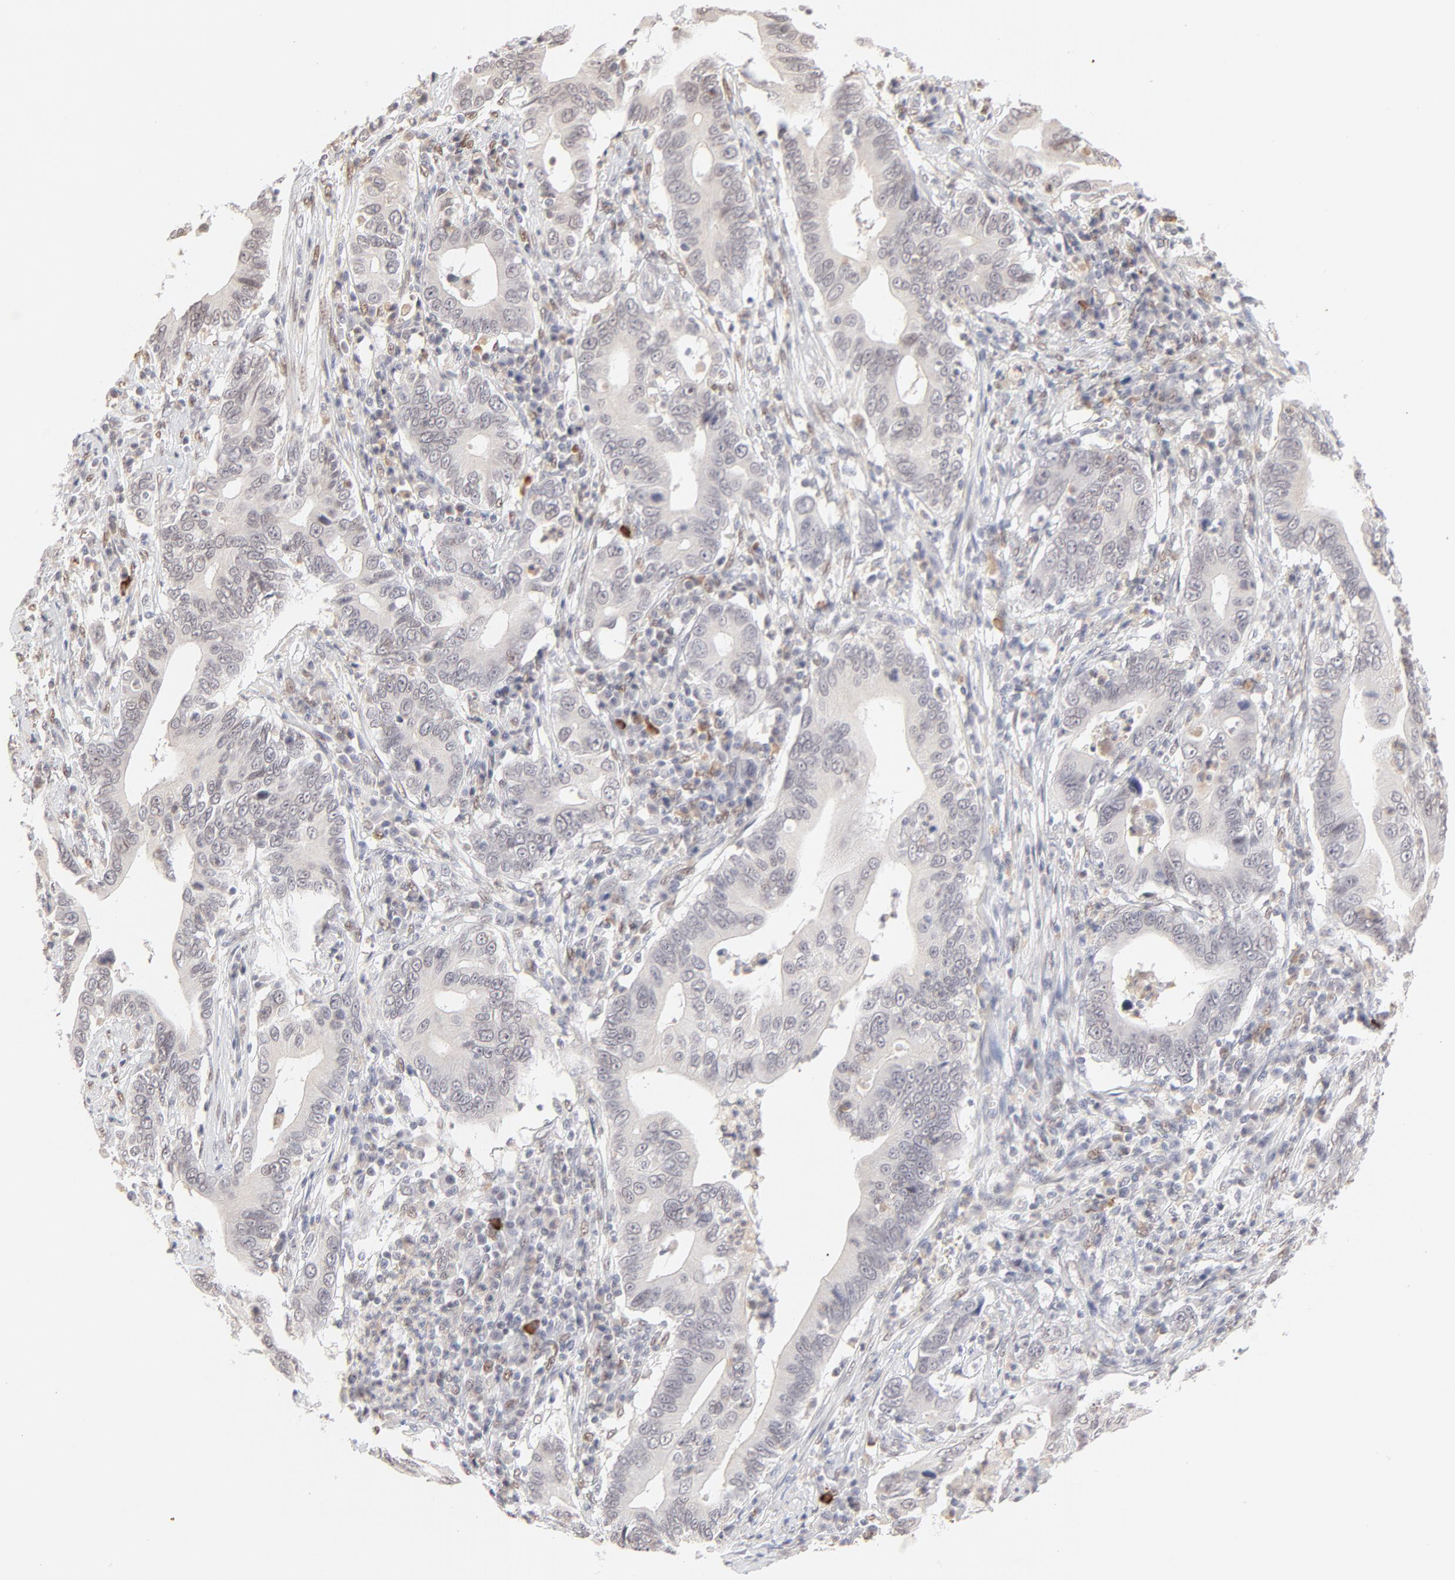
{"staining": {"intensity": "negative", "quantity": "none", "location": "none"}, "tissue": "stomach cancer", "cell_type": "Tumor cells", "image_type": "cancer", "snomed": [{"axis": "morphology", "description": "Adenocarcinoma, NOS"}, {"axis": "topography", "description": "Stomach, upper"}], "caption": "There is no significant positivity in tumor cells of stomach cancer (adenocarcinoma). The staining is performed using DAB (3,3'-diaminobenzidine) brown chromogen with nuclei counter-stained in using hematoxylin.", "gene": "PBX3", "patient": {"sex": "male", "age": 63}}